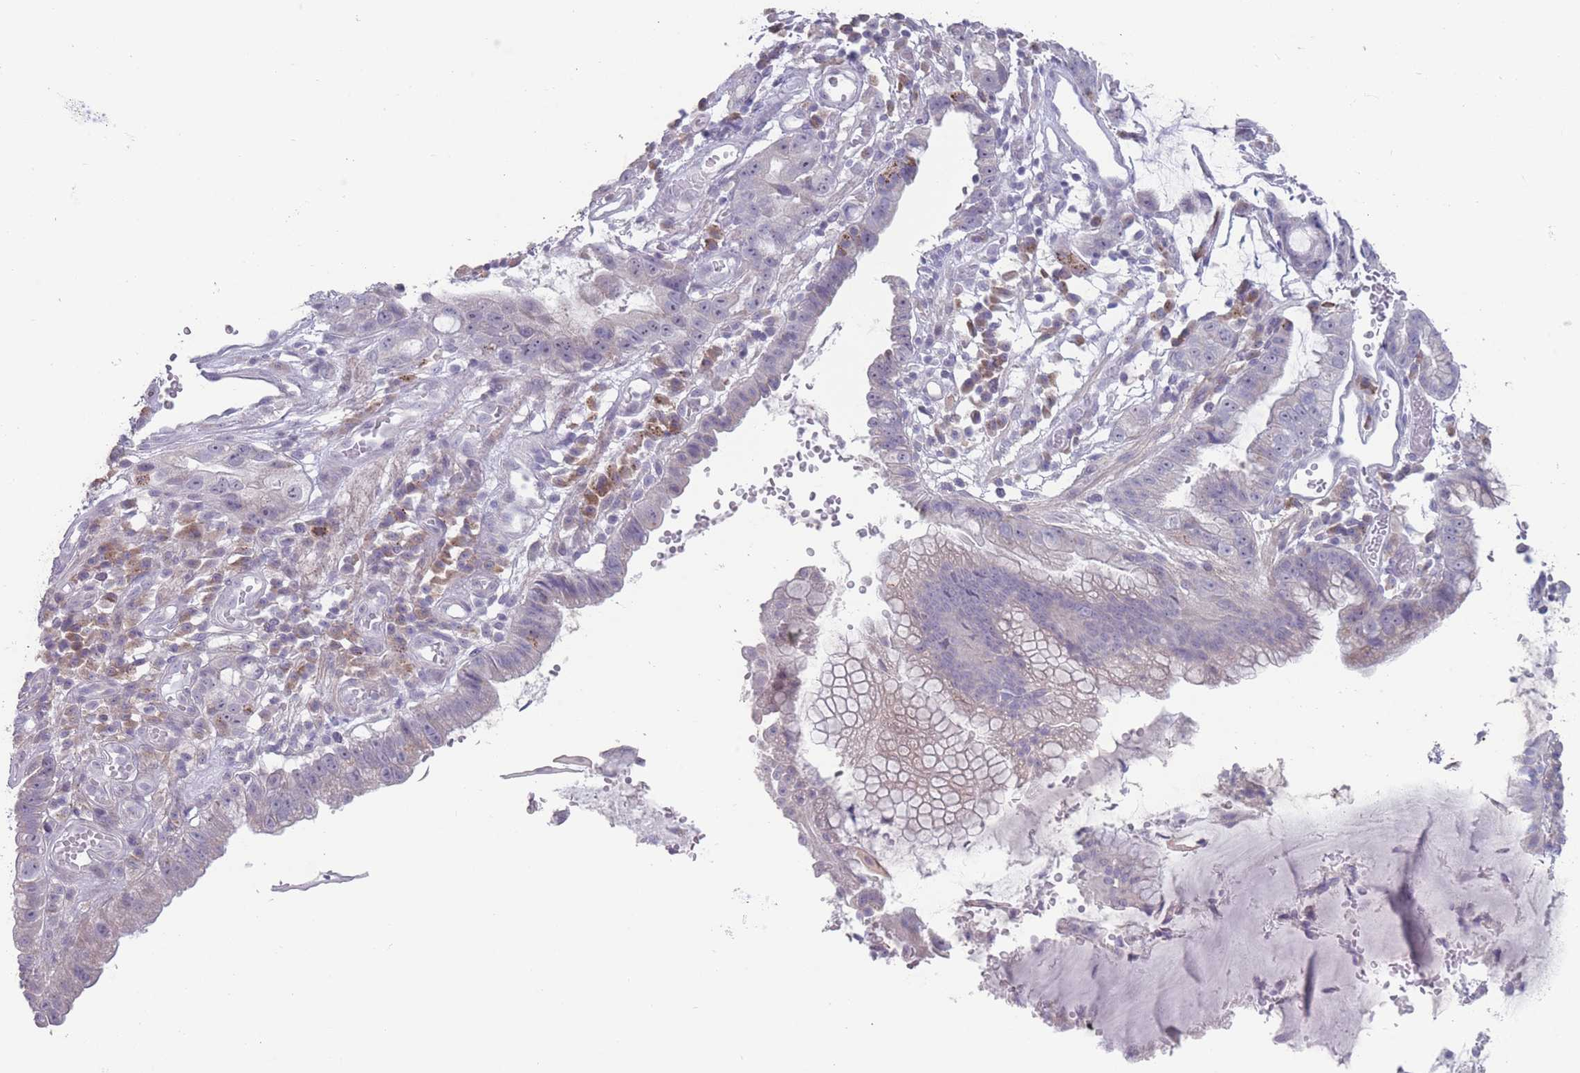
{"staining": {"intensity": "negative", "quantity": "none", "location": "none"}, "tissue": "stomach cancer", "cell_type": "Tumor cells", "image_type": "cancer", "snomed": [{"axis": "morphology", "description": "Adenocarcinoma, NOS"}, {"axis": "topography", "description": "Stomach"}], "caption": "Image shows no protein positivity in tumor cells of stomach cancer tissue.", "gene": "PAIP2B", "patient": {"sex": "male", "age": 55}}